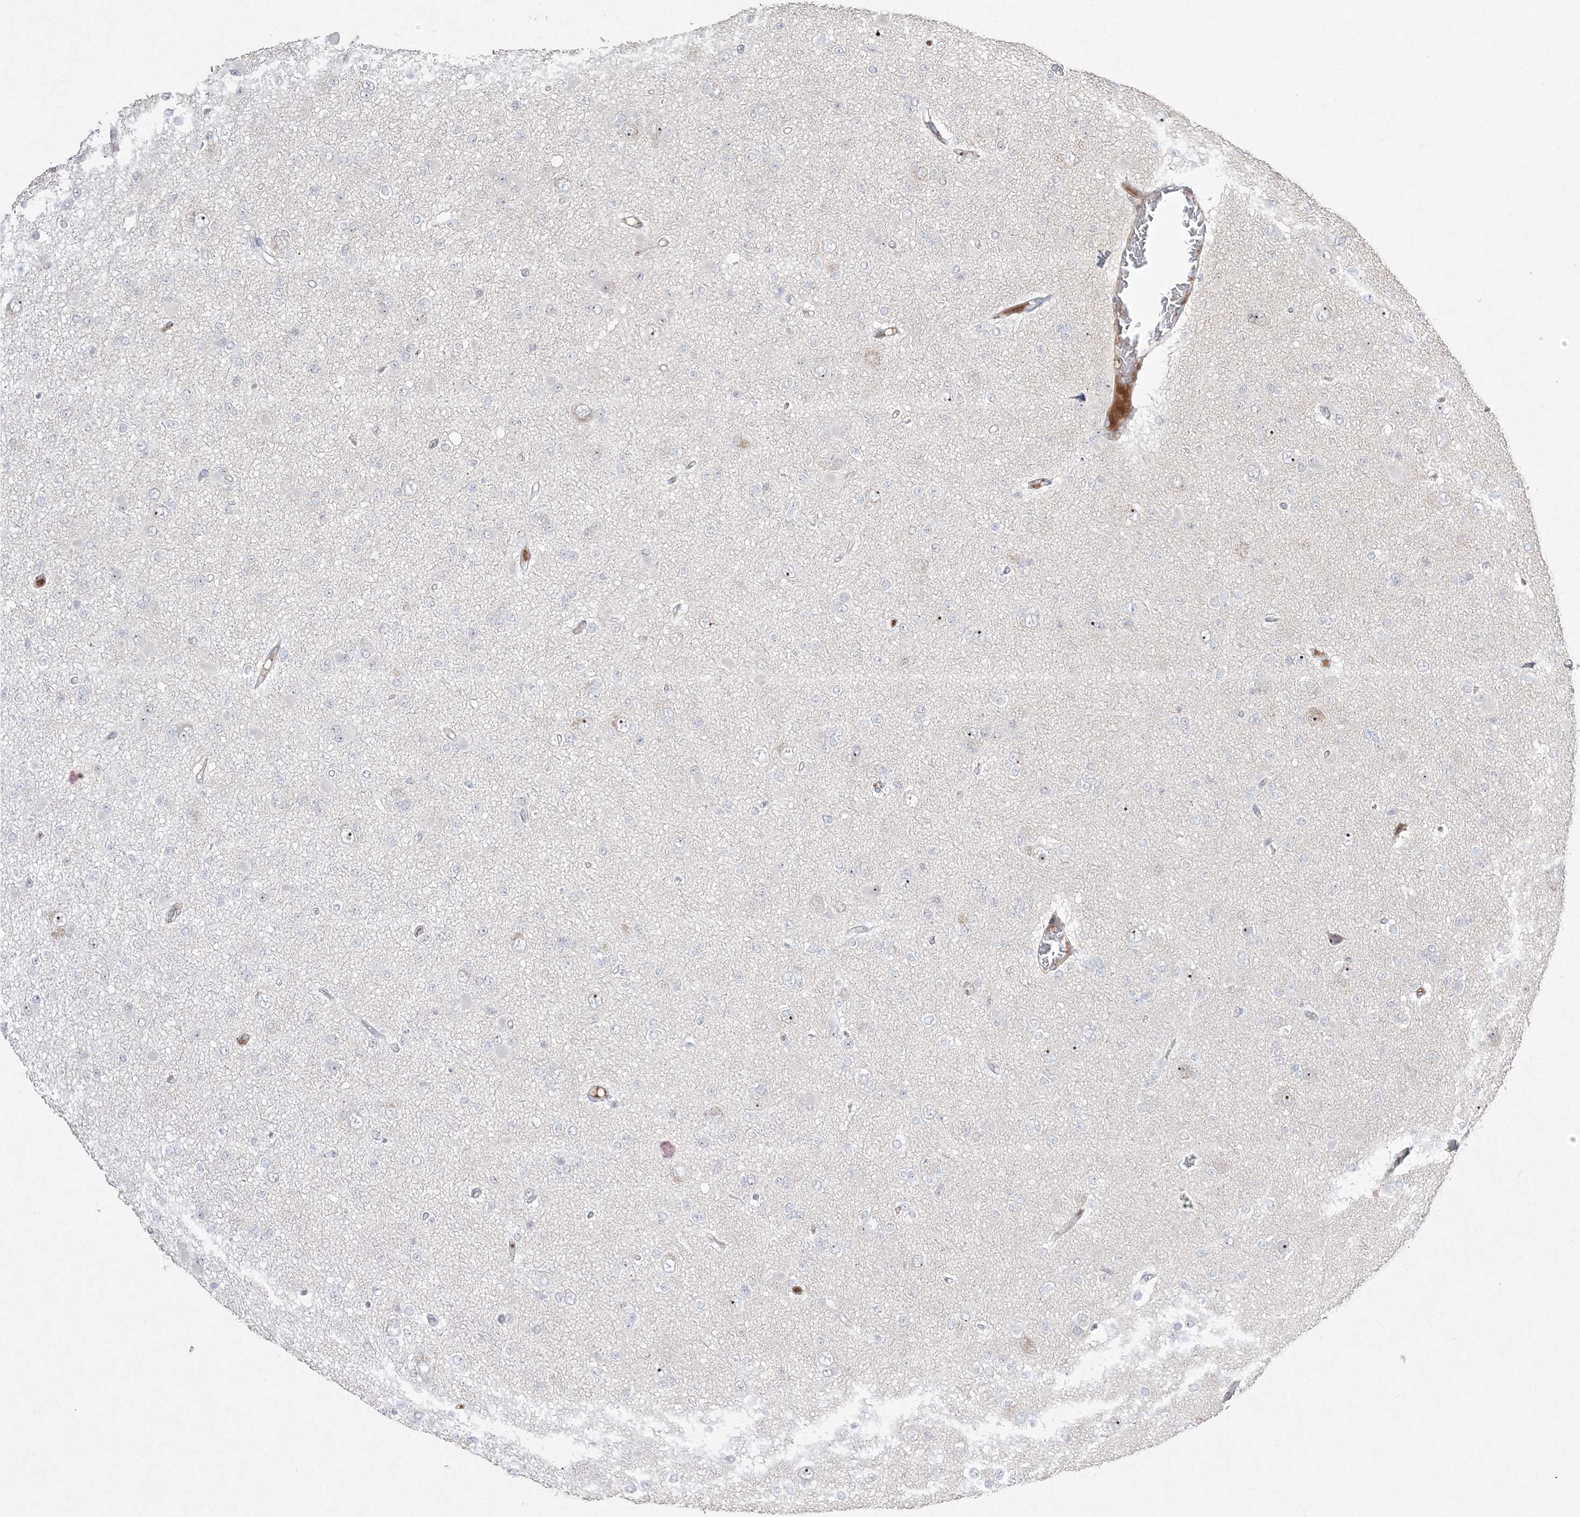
{"staining": {"intensity": "negative", "quantity": "none", "location": "none"}, "tissue": "glioma", "cell_type": "Tumor cells", "image_type": "cancer", "snomed": [{"axis": "morphology", "description": "Glioma, malignant, Low grade"}, {"axis": "topography", "description": "Brain"}], "caption": "Immunohistochemistry of glioma exhibits no expression in tumor cells.", "gene": "NOP16", "patient": {"sex": "female", "age": 22}}